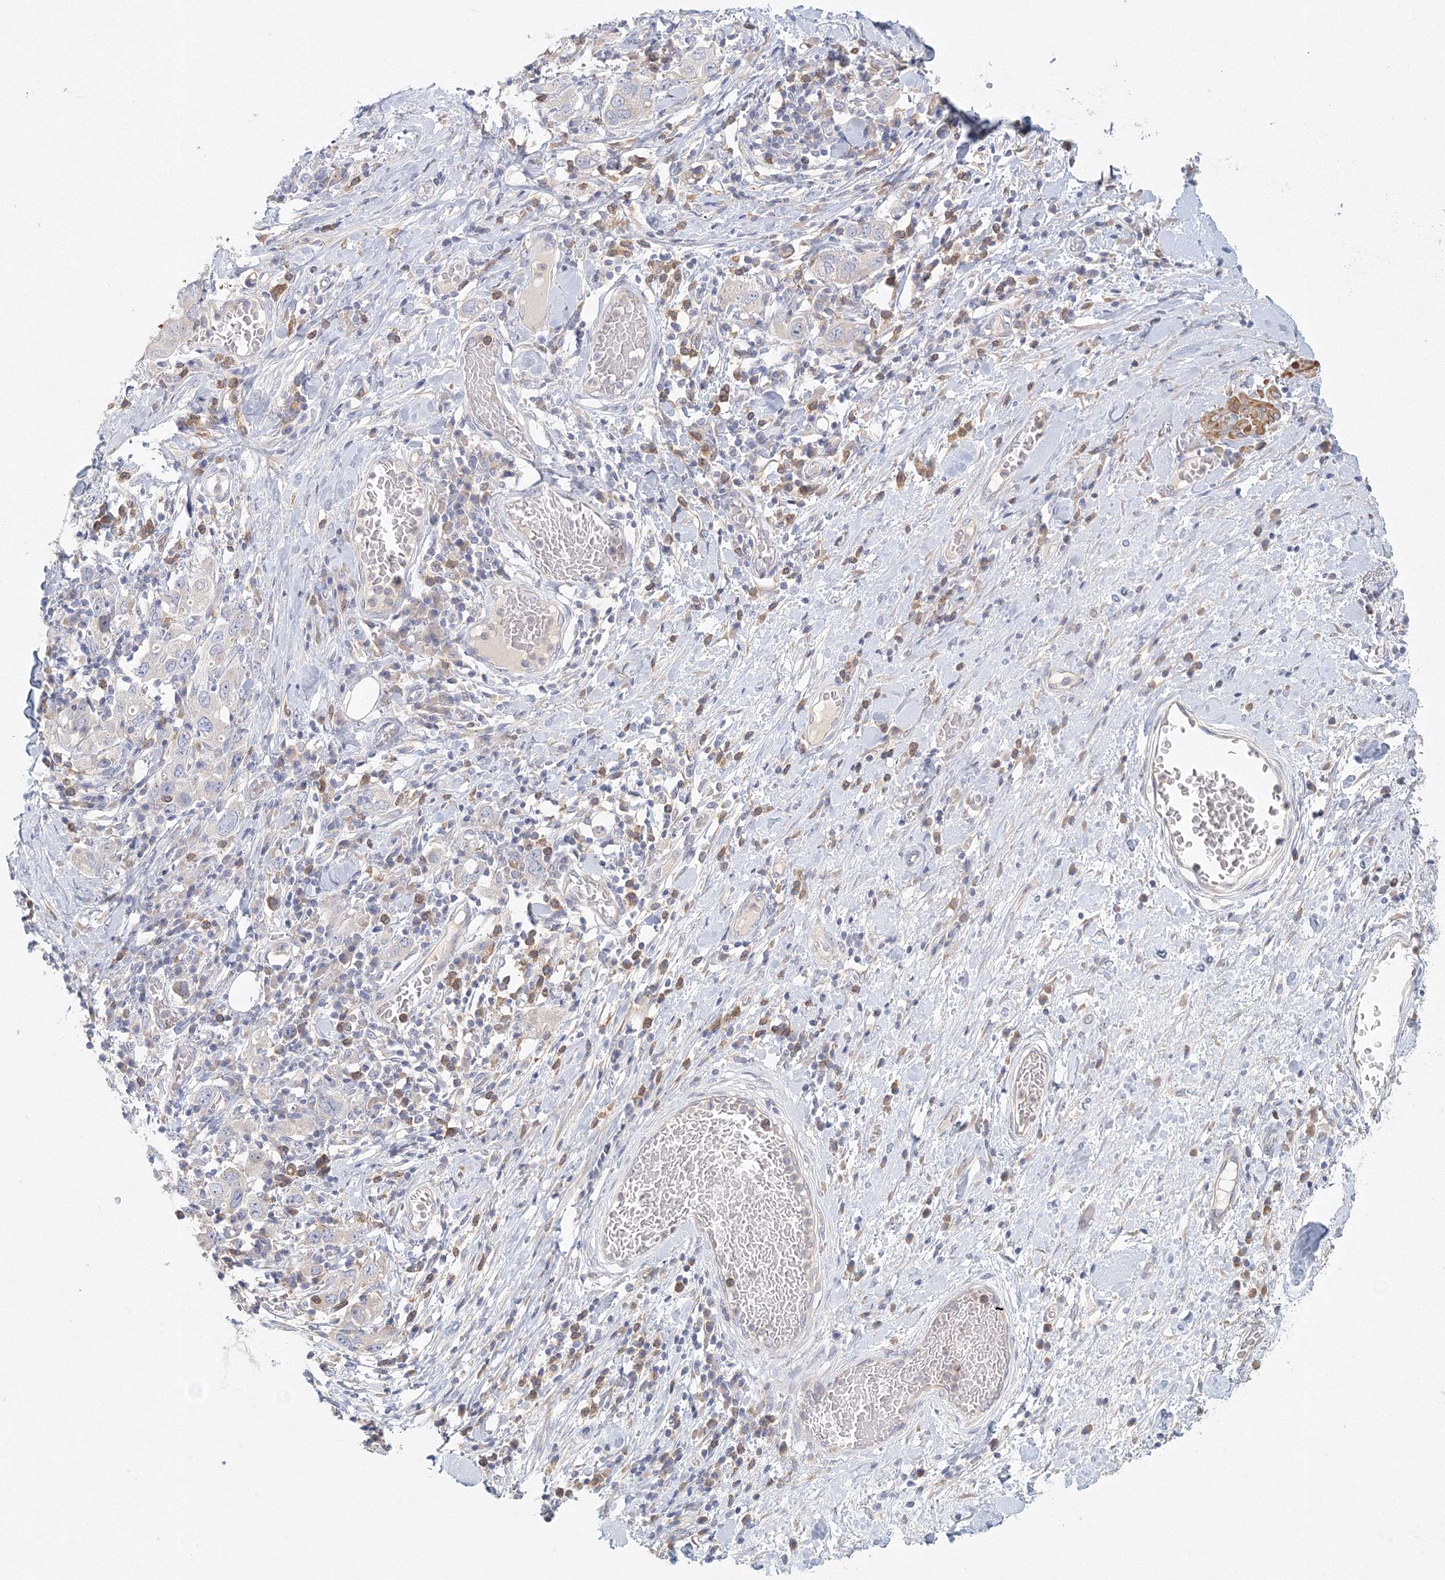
{"staining": {"intensity": "negative", "quantity": "none", "location": "none"}, "tissue": "stomach cancer", "cell_type": "Tumor cells", "image_type": "cancer", "snomed": [{"axis": "morphology", "description": "Adenocarcinoma, NOS"}, {"axis": "topography", "description": "Stomach, upper"}], "caption": "Immunohistochemistry (IHC) image of neoplastic tissue: stomach adenocarcinoma stained with DAB displays no significant protein staining in tumor cells.", "gene": "TACC2", "patient": {"sex": "male", "age": 62}}